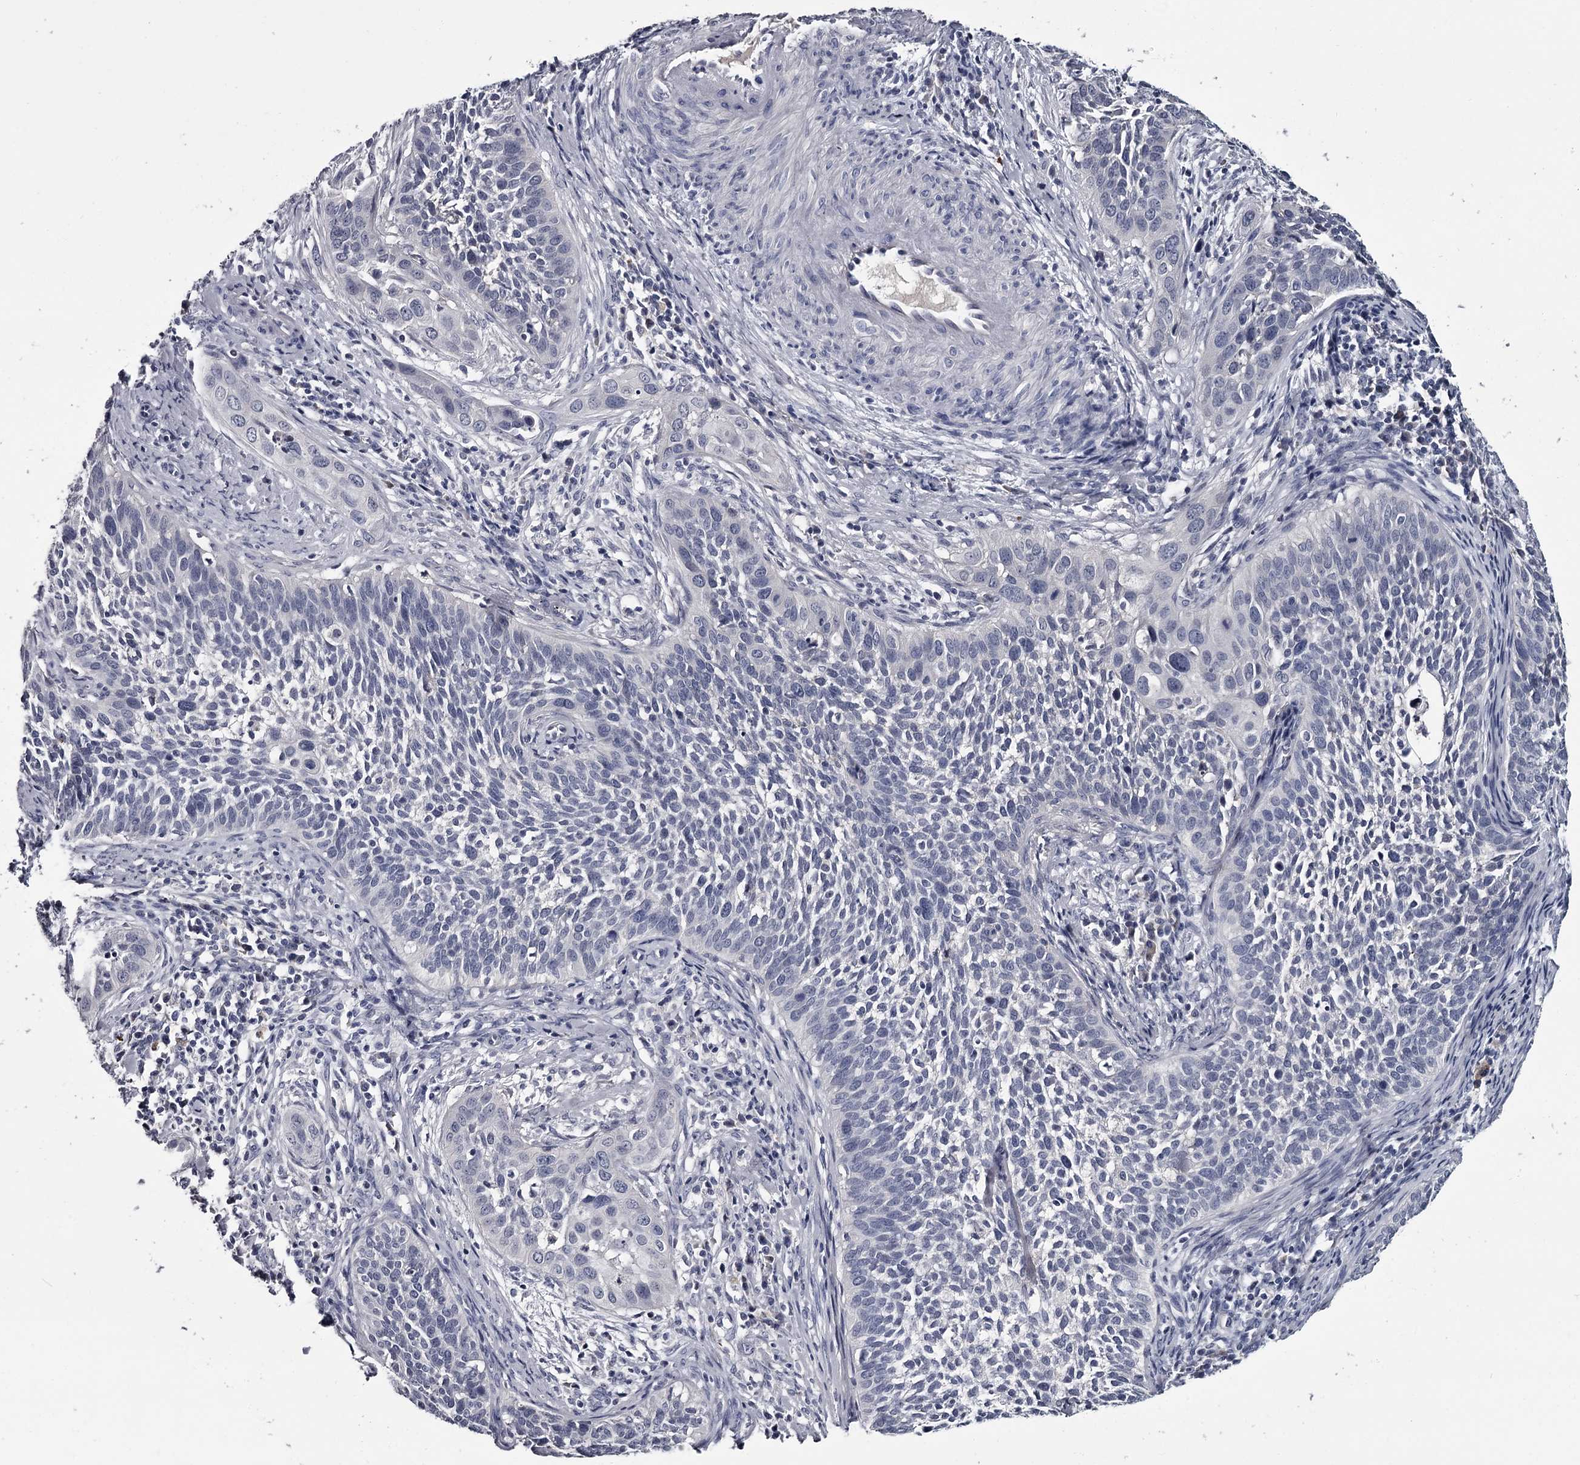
{"staining": {"intensity": "negative", "quantity": "none", "location": "none"}, "tissue": "cervical cancer", "cell_type": "Tumor cells", "image_type": "cancer", "snomed": [{"axis": "morphology", "description": "Squamous cell carcinoma, NOS"}, {"axis": "topography", "description": "Cervix"}], "caption": "Immunohistochemistry of human cervical cancer (squamous cell carcinoma) exhibits no positivity in tumor cells.", "gene": "DAO", "patient": {"sex": "female", "age": 34}}